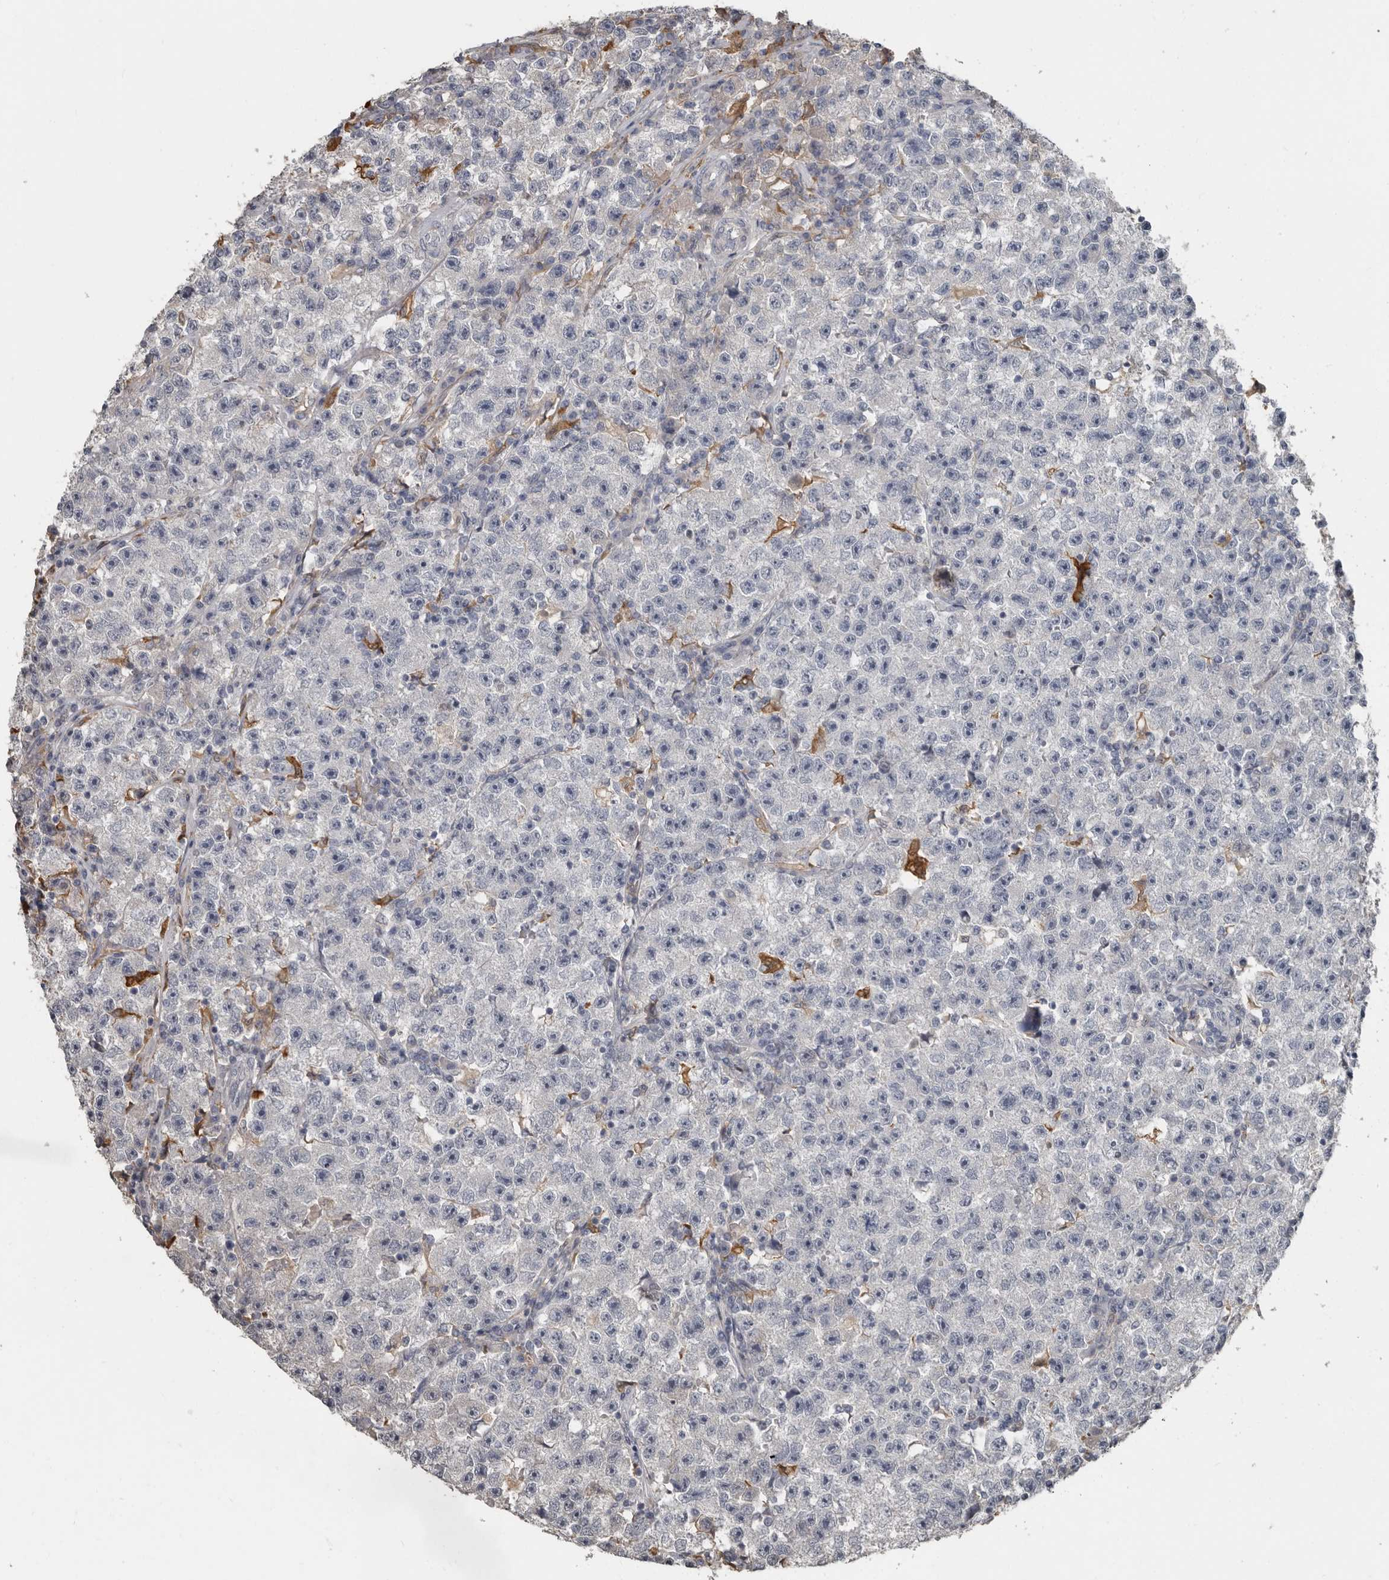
{"staining": {"intensity": "negative", "quantity": "none", "location": "none"}, "tissue": "testis cancer", "cell_type": "Tumor cells", "image_type": "cancer", "snomed": [{"axis": "morphology", "description": "Seminoma, NOS"}, {"axis": "topography", "description": "Testis"}], "caption": "Tumor cells are negative for brown protein staining in testis seminoma.", "gene": "KCNJ8", "patient": {"sex": "male", "age": 22}}